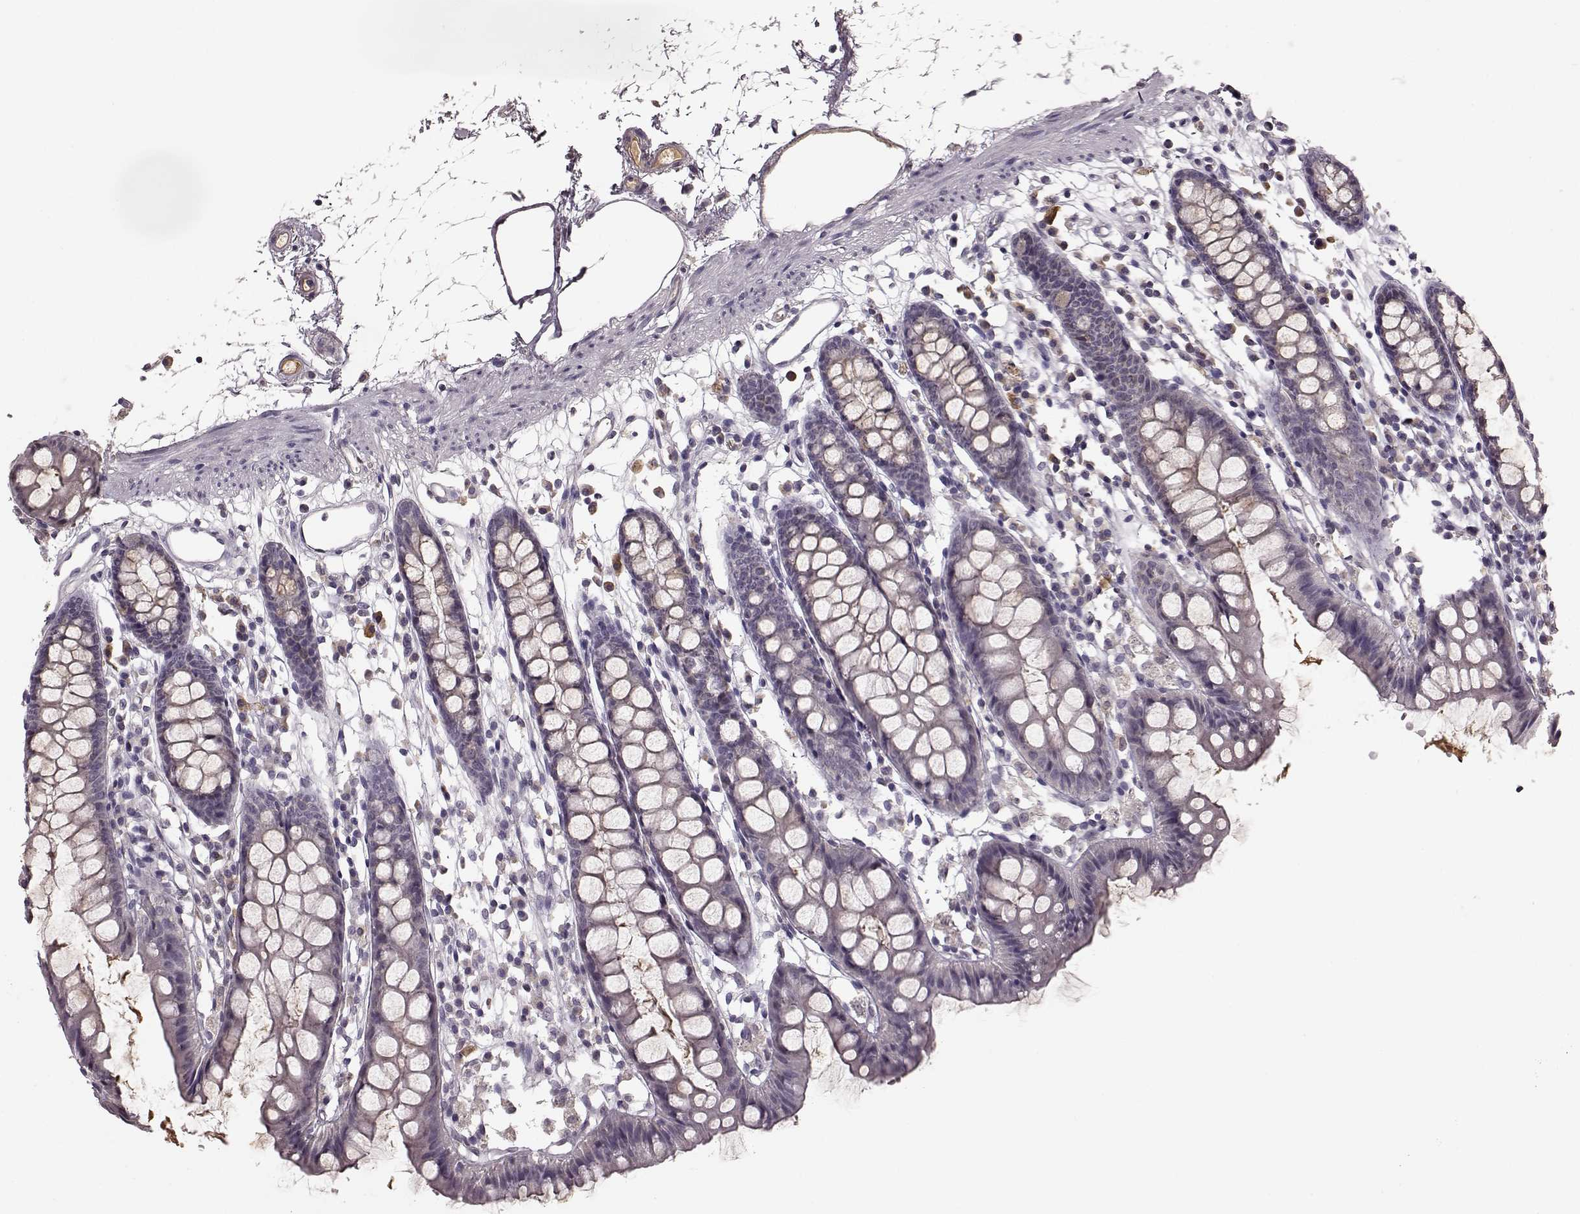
{"staining": {"intensity": "negative", "quantity": "none", "location": "none"}, "tissue": "colon", "cell_type": "Endothelial cells", "image_type": "normal", "snomed": [{"axis": "morphology", "description": "Normal tissue, NOS"}, {"axis": "topography", "description": "Colon"}], "caption": "DAB (3,3'-diaminobenzidine) immunohistochemical staining of normal human colon demonstrates no significant staining in endothelial cells. (IHC, brightfield microscopy, high magnification).", "gene": "NRL", "patient": {"sex": "male", "age": 47}}